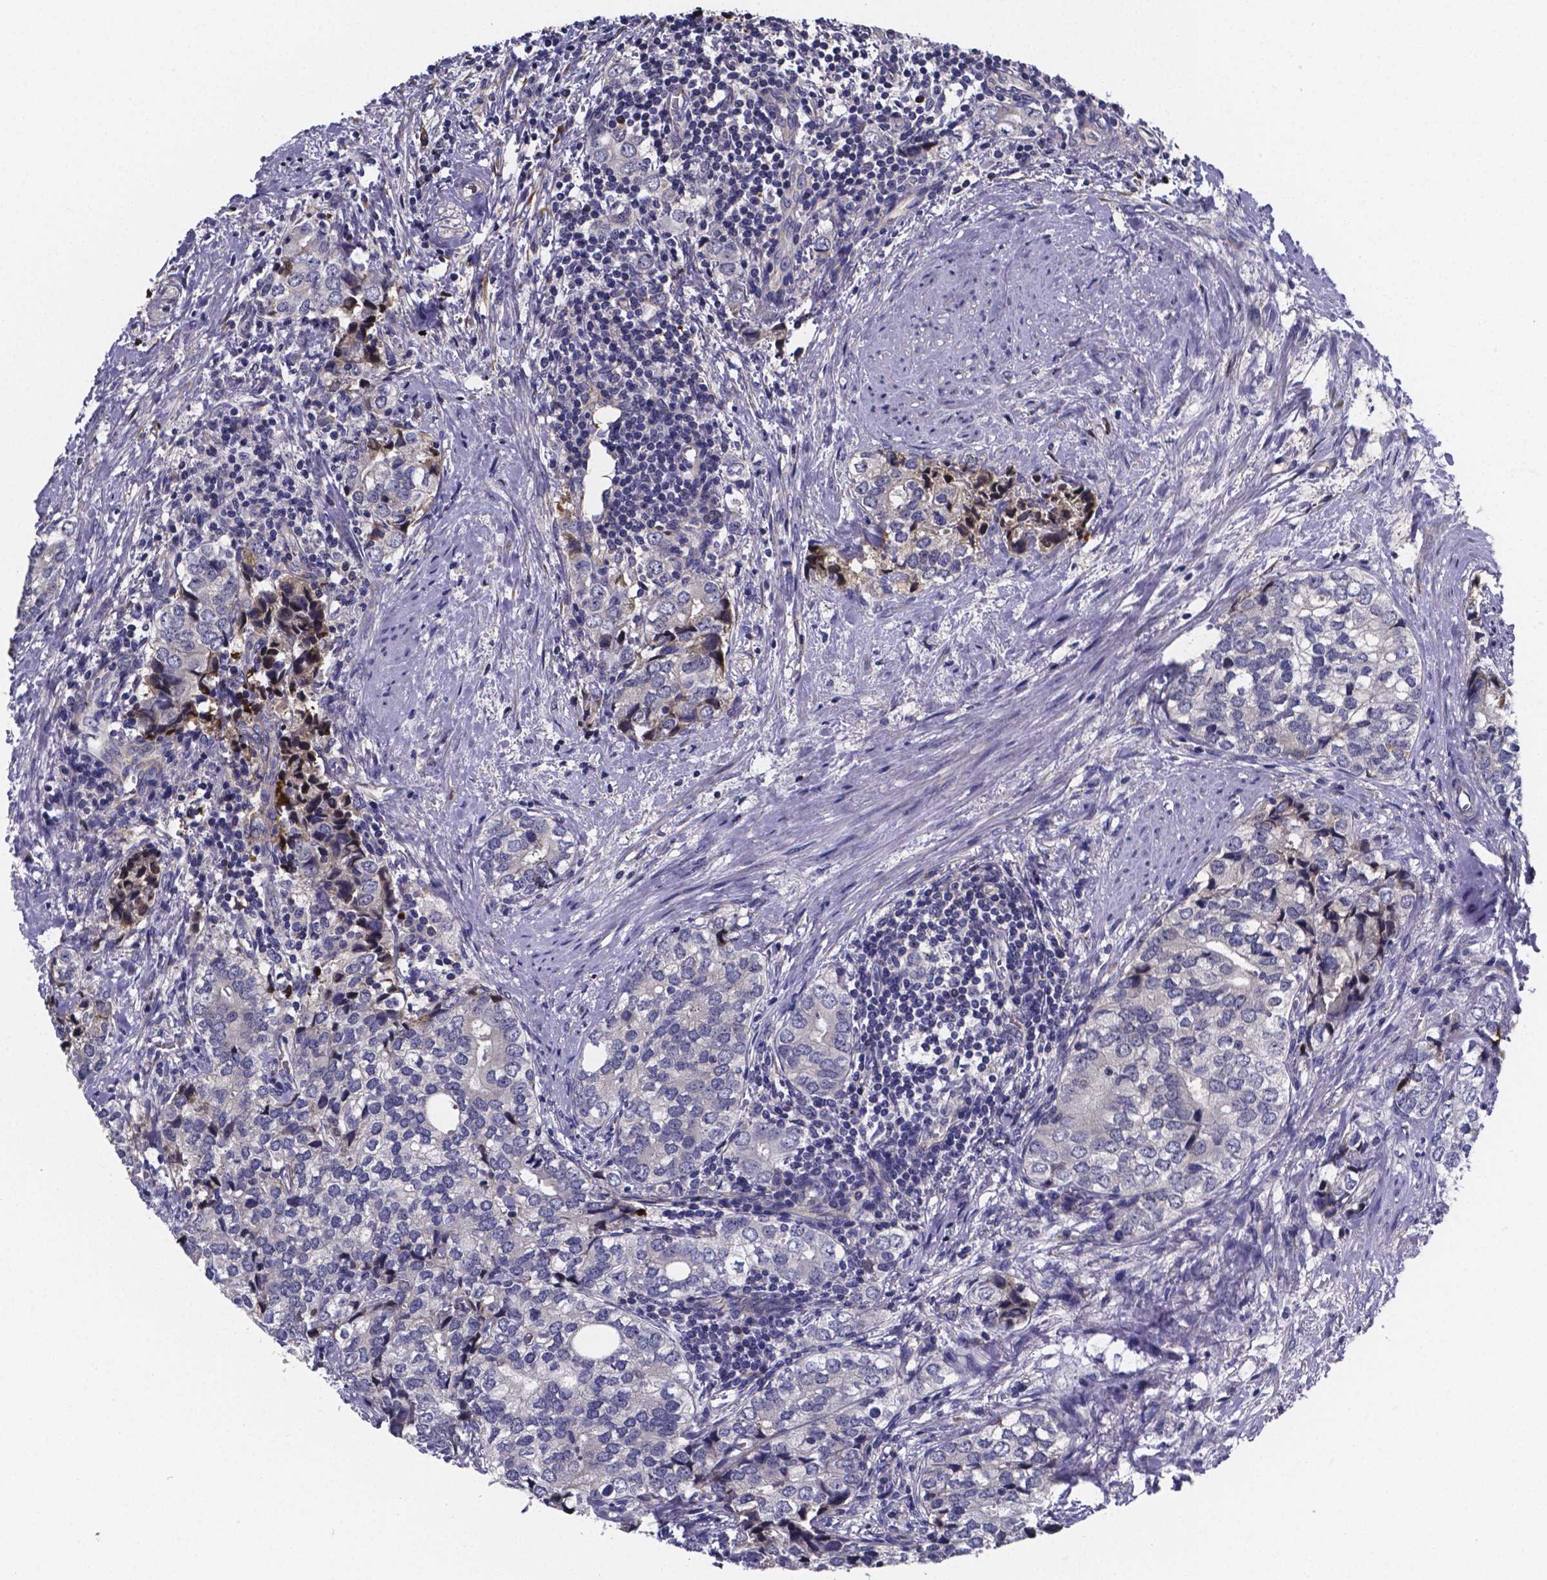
{"staining": {"intensity": "negative", "quantity": "none", "location": "none"}, "tissue": "prostate cancer", "cell_type": "Tumor cells", "image_type": "cancer", "snomed": [{"axis": "morphology", "description": "Adenocarcinoma, NOS"}, {"axis": "topography", "description": "Prostate and seminal vesicle, NOS"}], "caption": "Human prostate adenocarcinoma stained for a protein using immunohistochemistry exhibits no staining in tumor cells.", "gene": "SFRP4", "patient": {"sex": "male", "age": 63}}